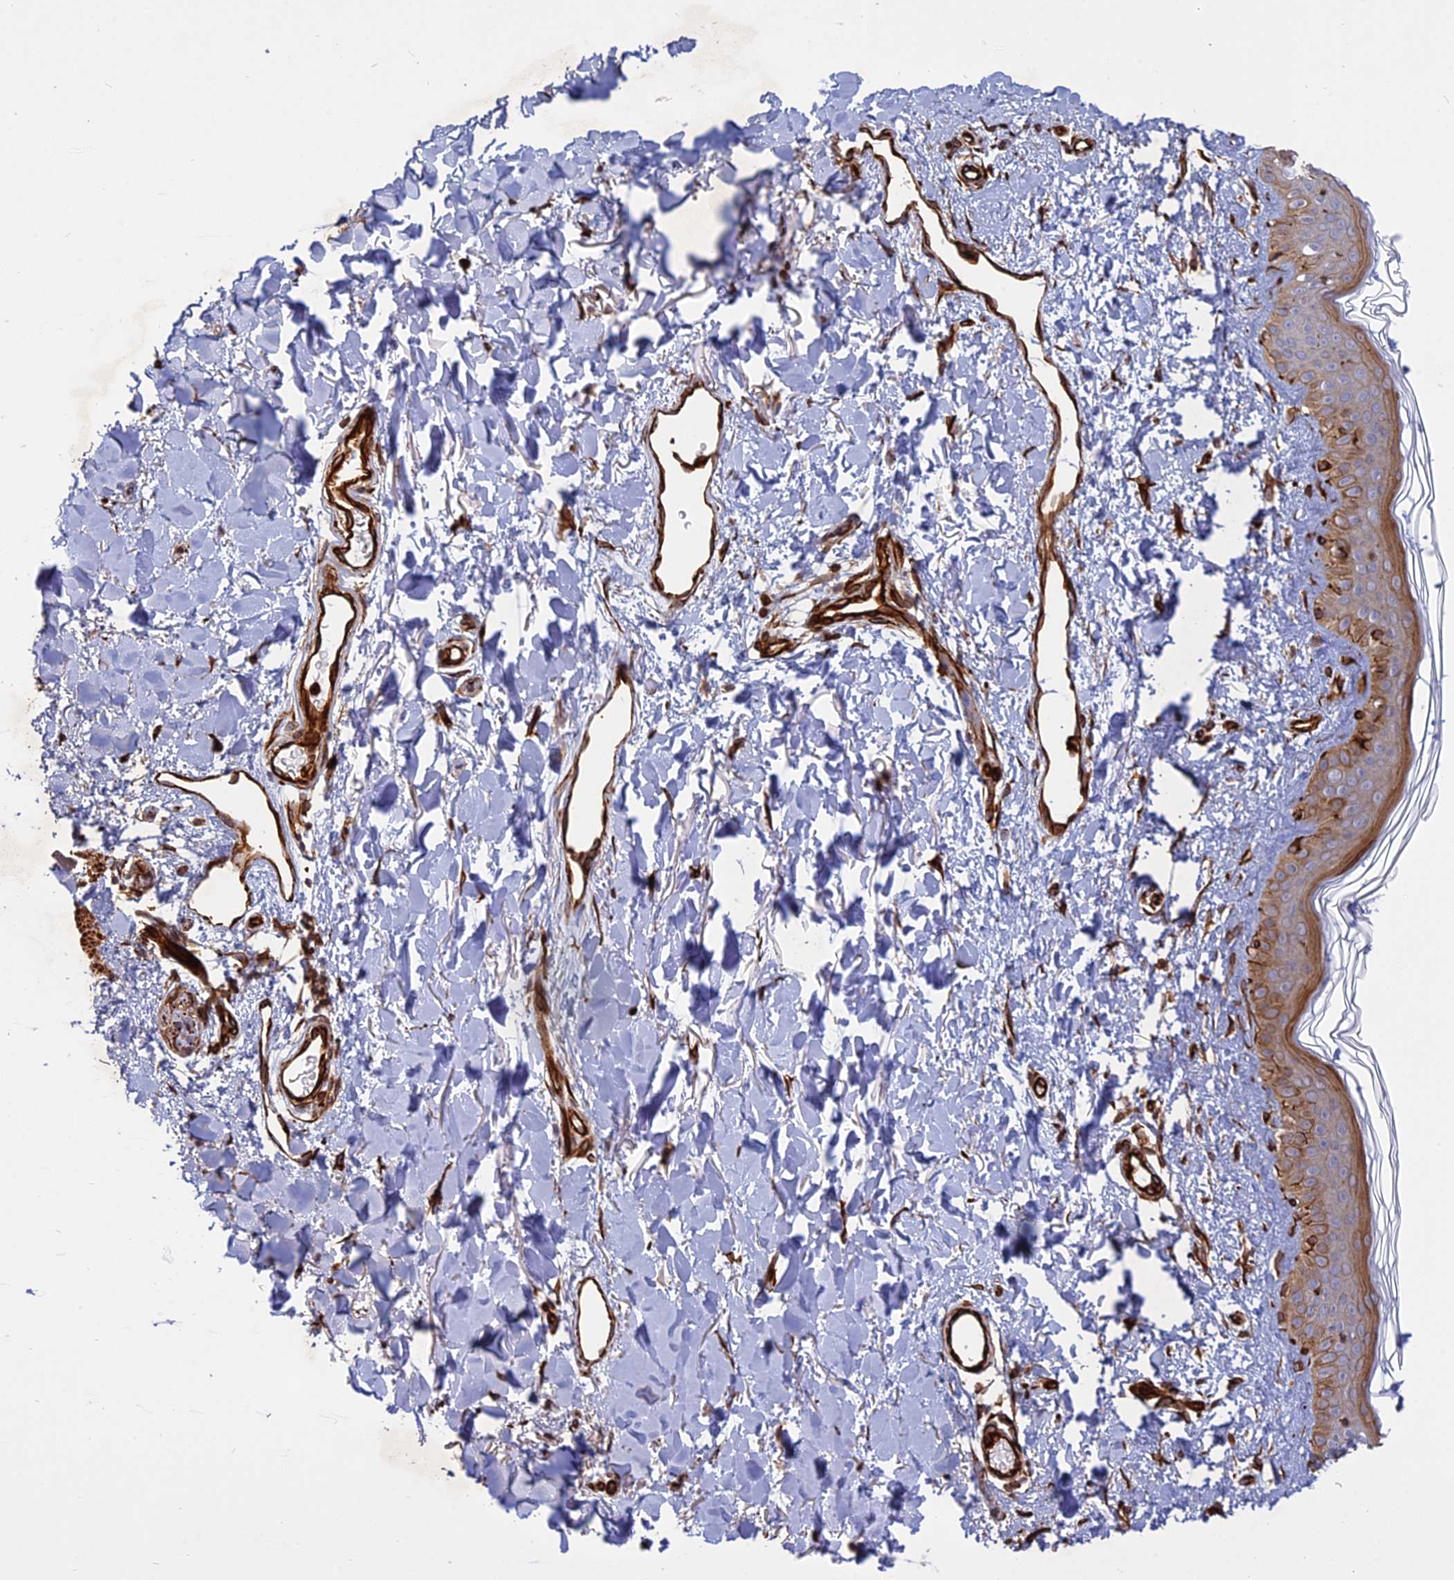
{"staining": {"intensity": "strong", "quantity": ">75%", "location": "cytoplasmic/membranous"}, "tissue": "skin", "cell_type": "Fibroblasts", "image_type": "normal", "snomed": [{"axis": "morphology", "description": "Normal tissue, NOS"}, {"axis": "topography", "description": "Skin"}], "caption": "Immunohistochemistry (IHC) image of normal human skin stained for a protein (brown), which reveals high levels of strong cytoplasmic/membranous expression in about >75% of fibroblasts.", "gene": "PHLDB3", "patient": {"sex": "female", "age": 58}}